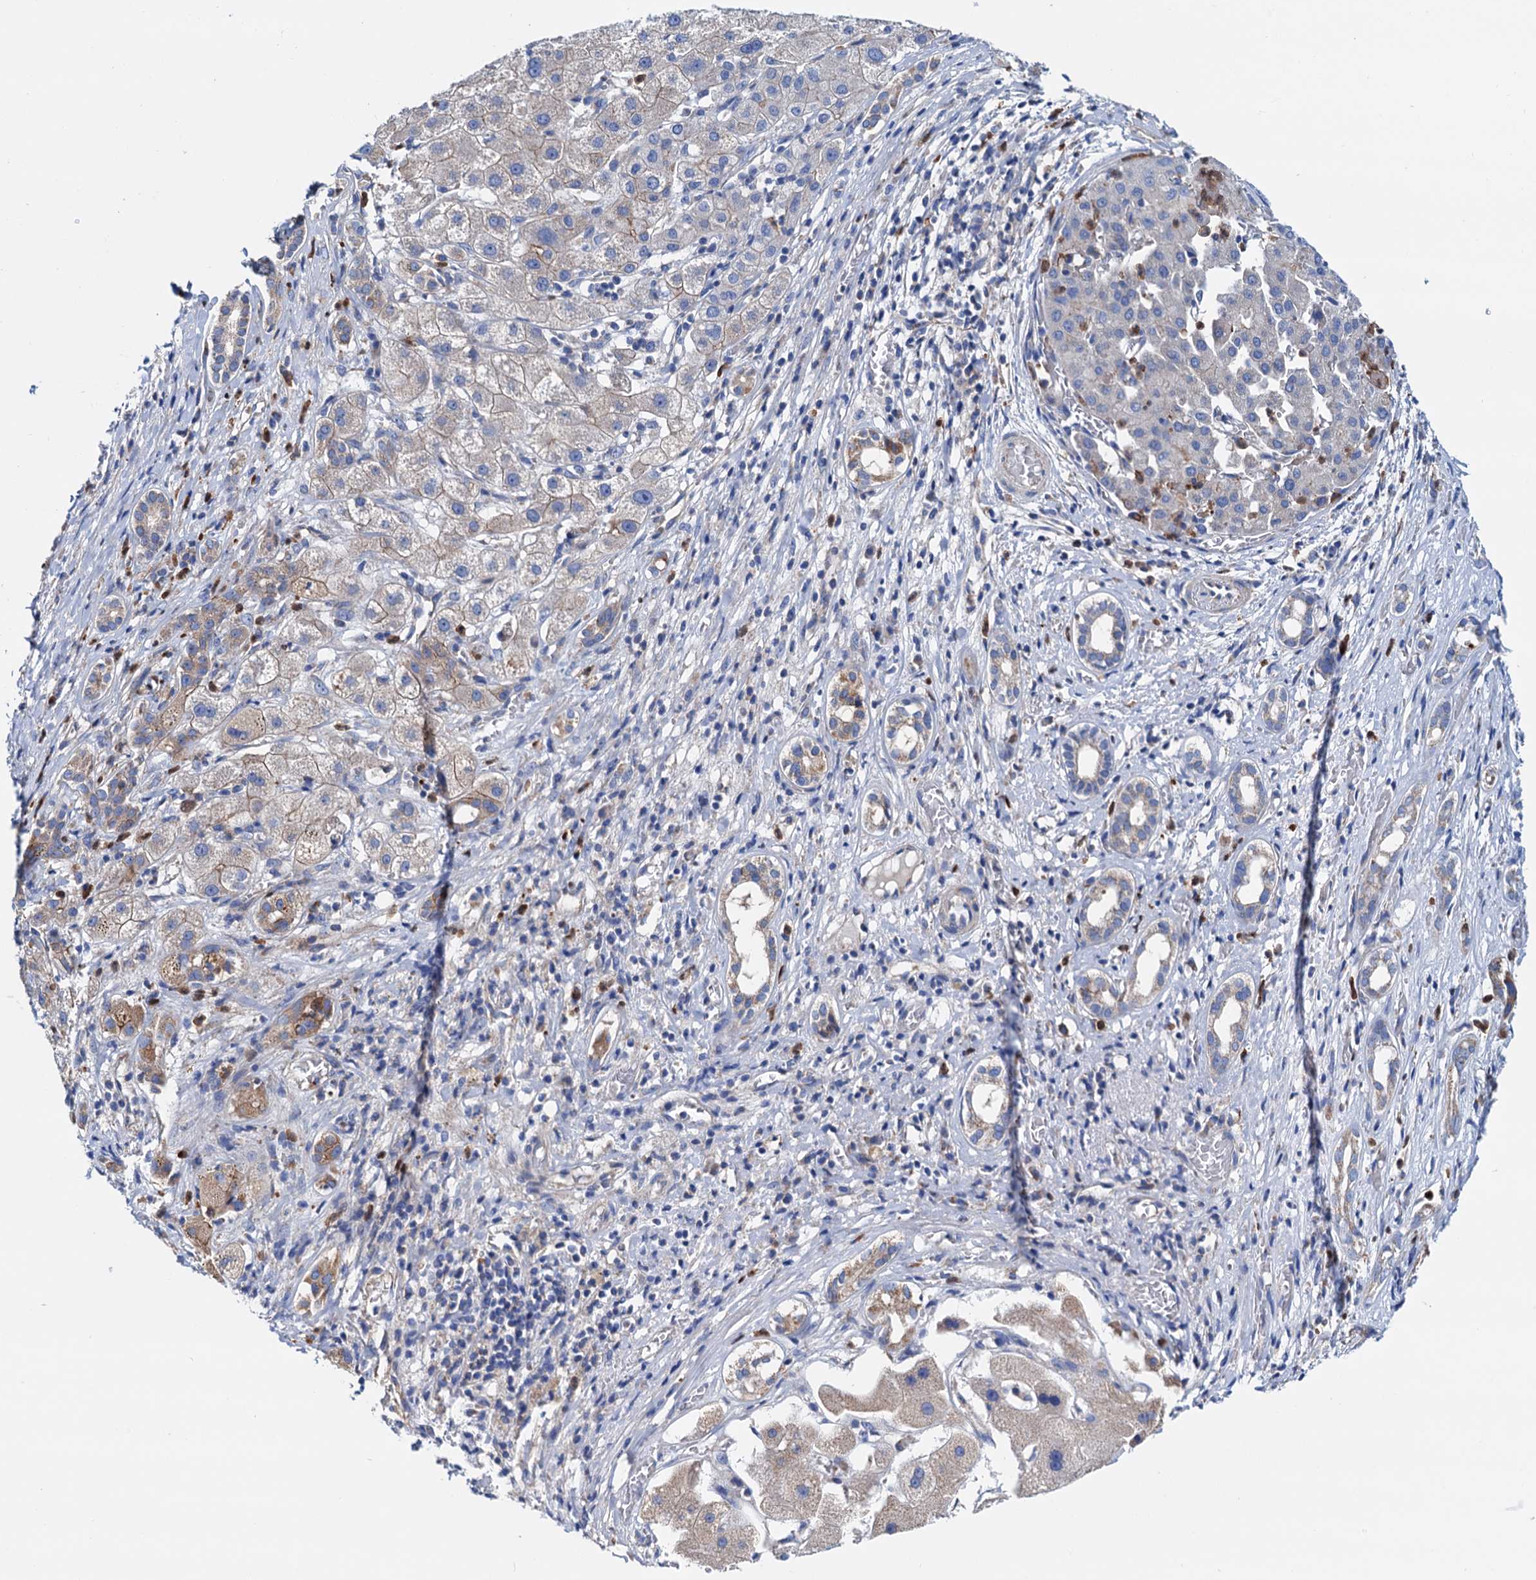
{"staining": {"intensity": "weak", "quantity": "<25%", "location": "cytoplasmic/membranous"}, "tissue": "liver cancer", "cell_type": "Tumor cells", "image_type": "cancer", "snomed": [{"axis": "morphology", "description": "Carcinoma, Hepatocellular, NOS"}, {"axis": "topography", "description": "Liver"}], "caption": "High magnification brightfield microscopy of liver cancer stained with DAB (brown) and counterstained with hematoxylin (blue): tumor cells show no significant expression. (DAB IHC, high magnification).", "gene": "RASSF9", "patient": {"sex": "male", "age": 65}}